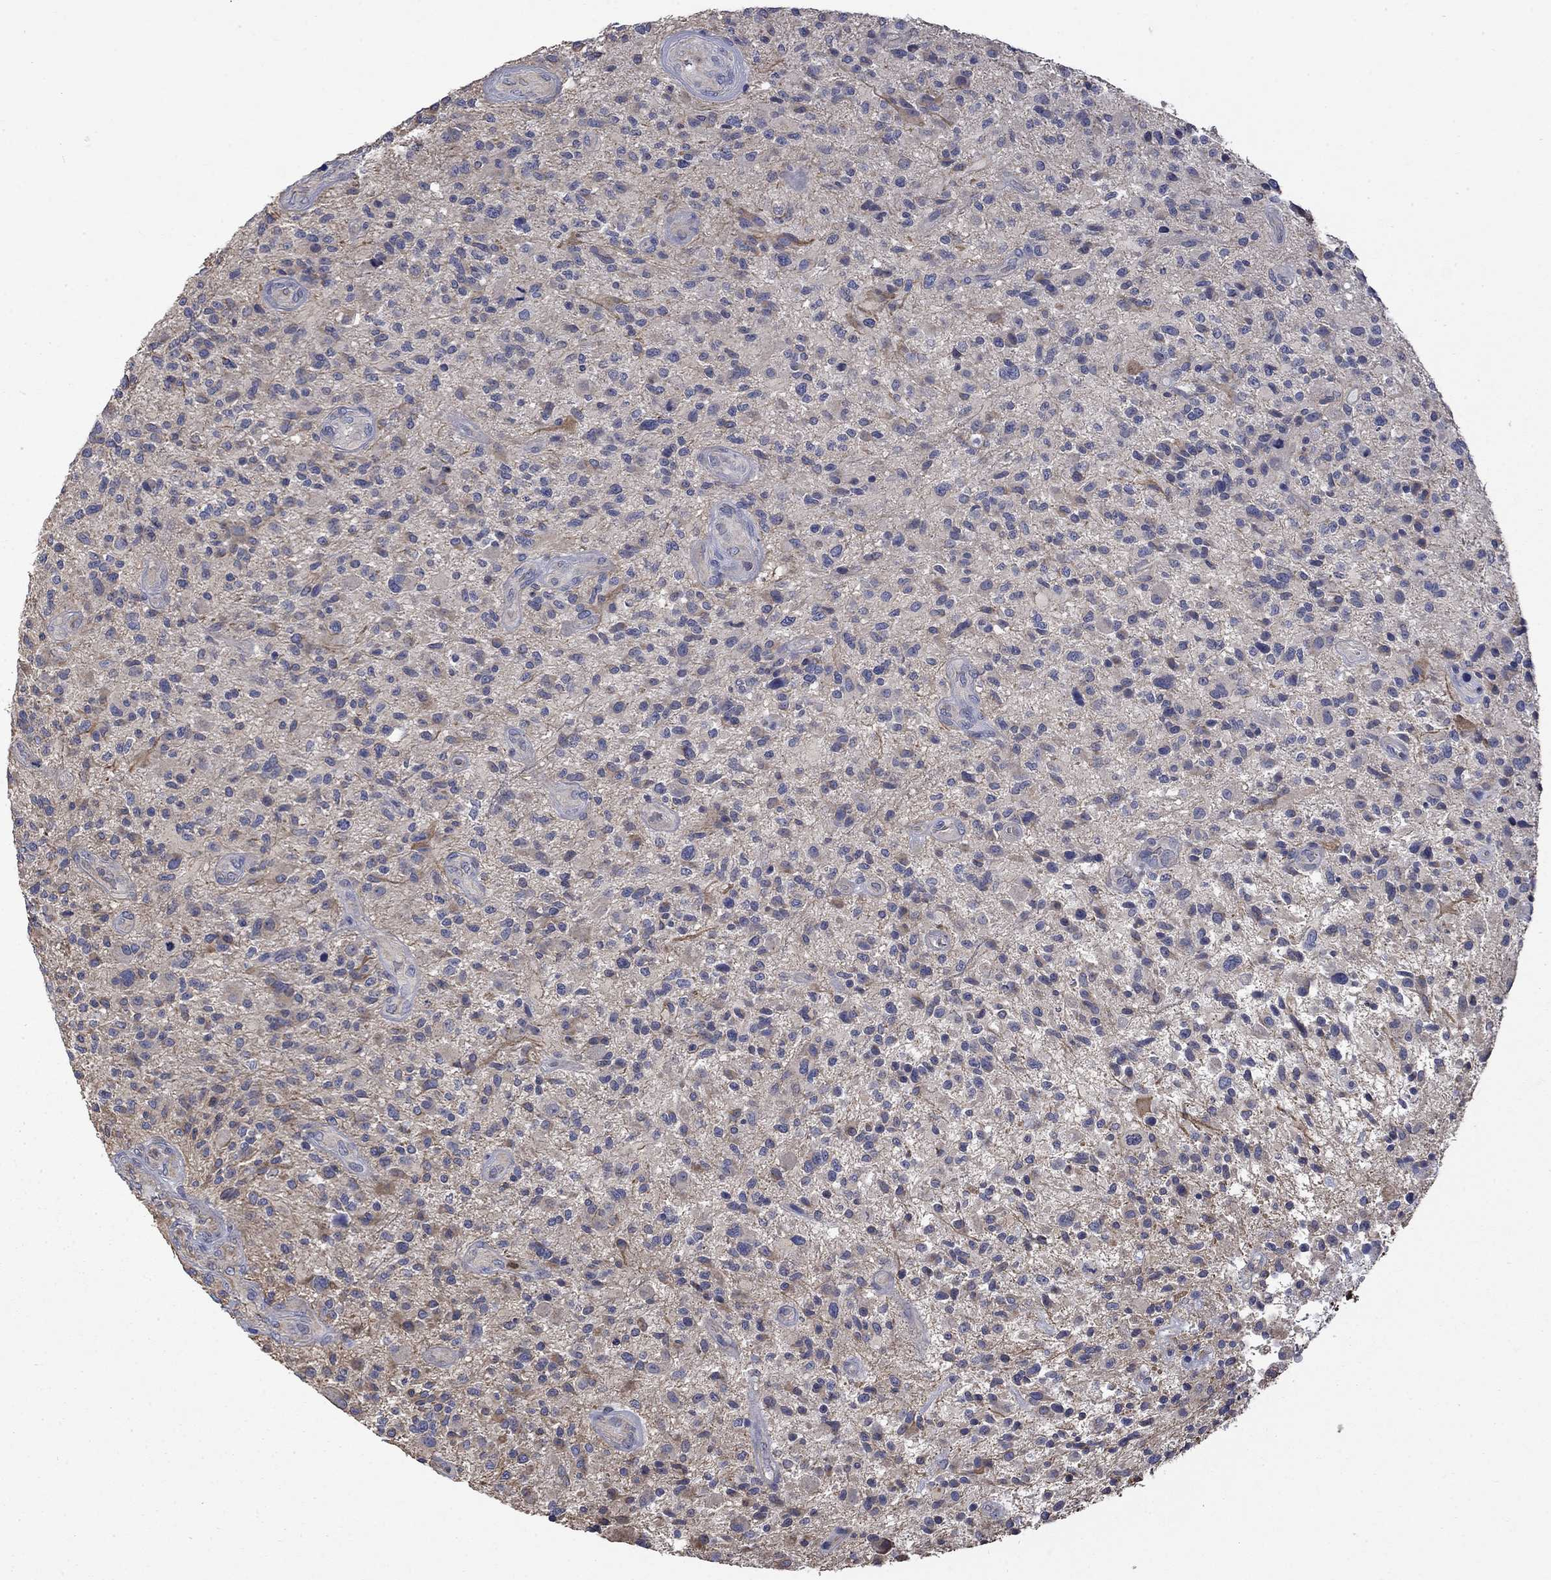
{"staining": {"intensity": "moderate", "quantity": "<25%", "location": "cytoplasmic/membranous"}, "tissue": "glioma", "cell_type": "Tumor cells", "image_type": "cancer", "snomed": [{"axis": "morphology", "description": "Glioma, malignant, High grade"}, {"axis": "topography", "description": "Brain"}], "caption": "A photomicrograph showing moderate cytoplasmic/membranous expression in about <25% of tumor cells in malignant glioma (high-grade), as visualized by brown immunohistochemical staining.", "gene": "CAMKK2", "patient": {"sex": "male", "age": 47}}